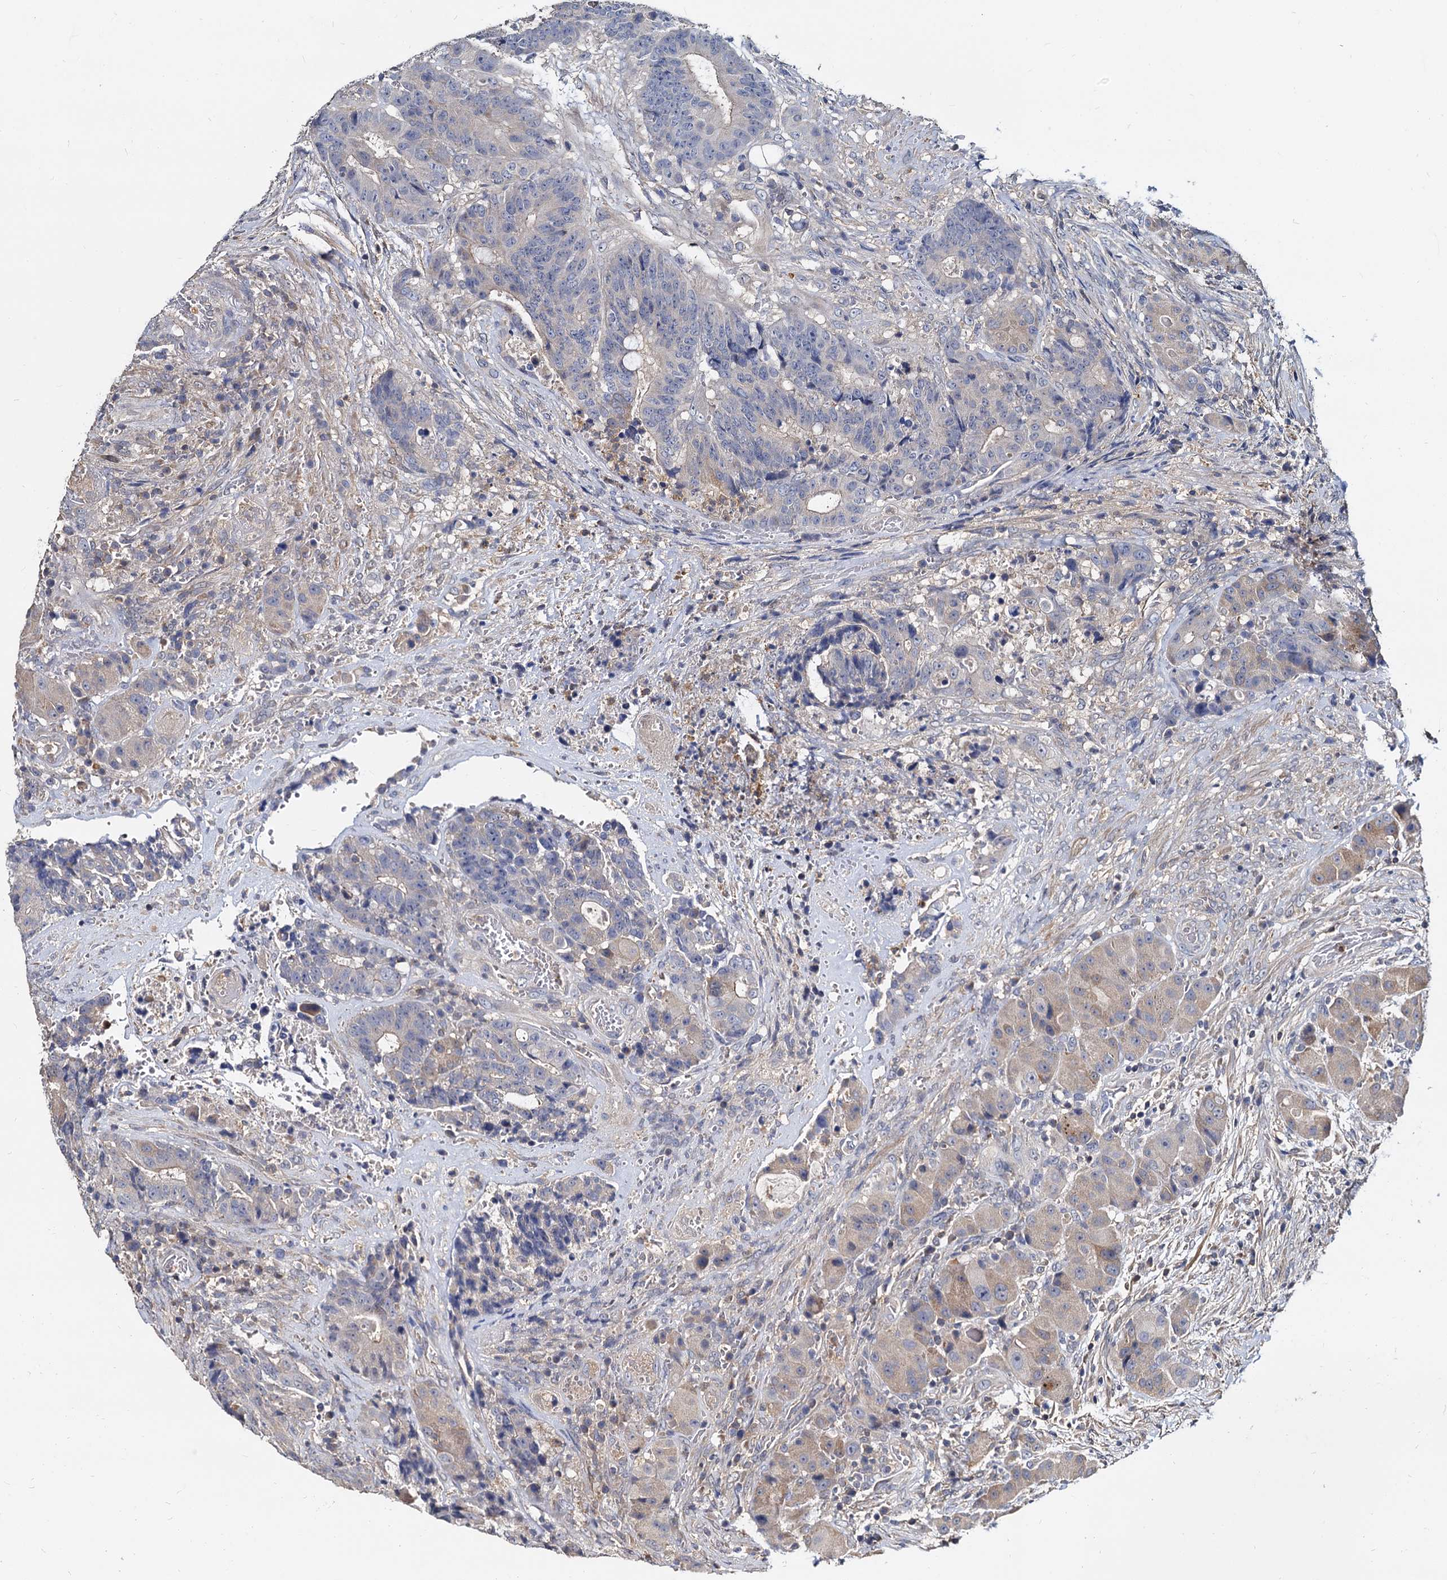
{"staining": {"intensity": "negative", "quantity": "none", "location": "none"}, "tissue": "colorectal cancer", "cell_type": "Tumor cells", "image_type": "cancer", "snomed": [{"axis": "morphology", "description": "Adenocarcinoma, NOS"}, {"axis": "topography", "description": "Rectum"}], "caption": "Adenocarcinoma (colorectal) was stained to show a protein in brown. There is no significant expression in tumor cells.", "gene": "ANKRD13A", "patient": {"sex": "male", "age": 69}}